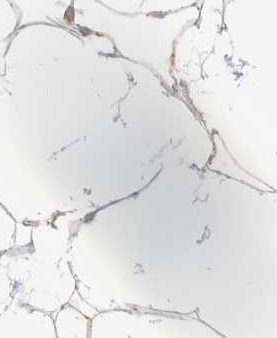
{"staining": {"intensity": "moderate", "quantity": ">75%", "location": "cytoplasmic/membranous"}, "tissue": "adipose tissue", "cell_type": "Adipocytes", "image_type": "normal", "snomed": [{"axis": "morphology", "description": "Normal tissue, NOS"}, {"axis": "morphology", "description": "Fibrosis, NOS"}, {"axis": "topography", "description": "Breast"}, {"axis": "topography", "description": "Adipose tissue"}], "caption": "IHC histopathology image of unremarkable adipose tissue: adipose tissue stained using immunohistochemistry reveals medium levels of moderate protein expression localized specifically in the cytoplasmic/membranous of adipocytes, appearing as a cytoplasmic/membranous brown color.", "gene": "TMPPE", "patient": {"sex": "female", "age": 39}}